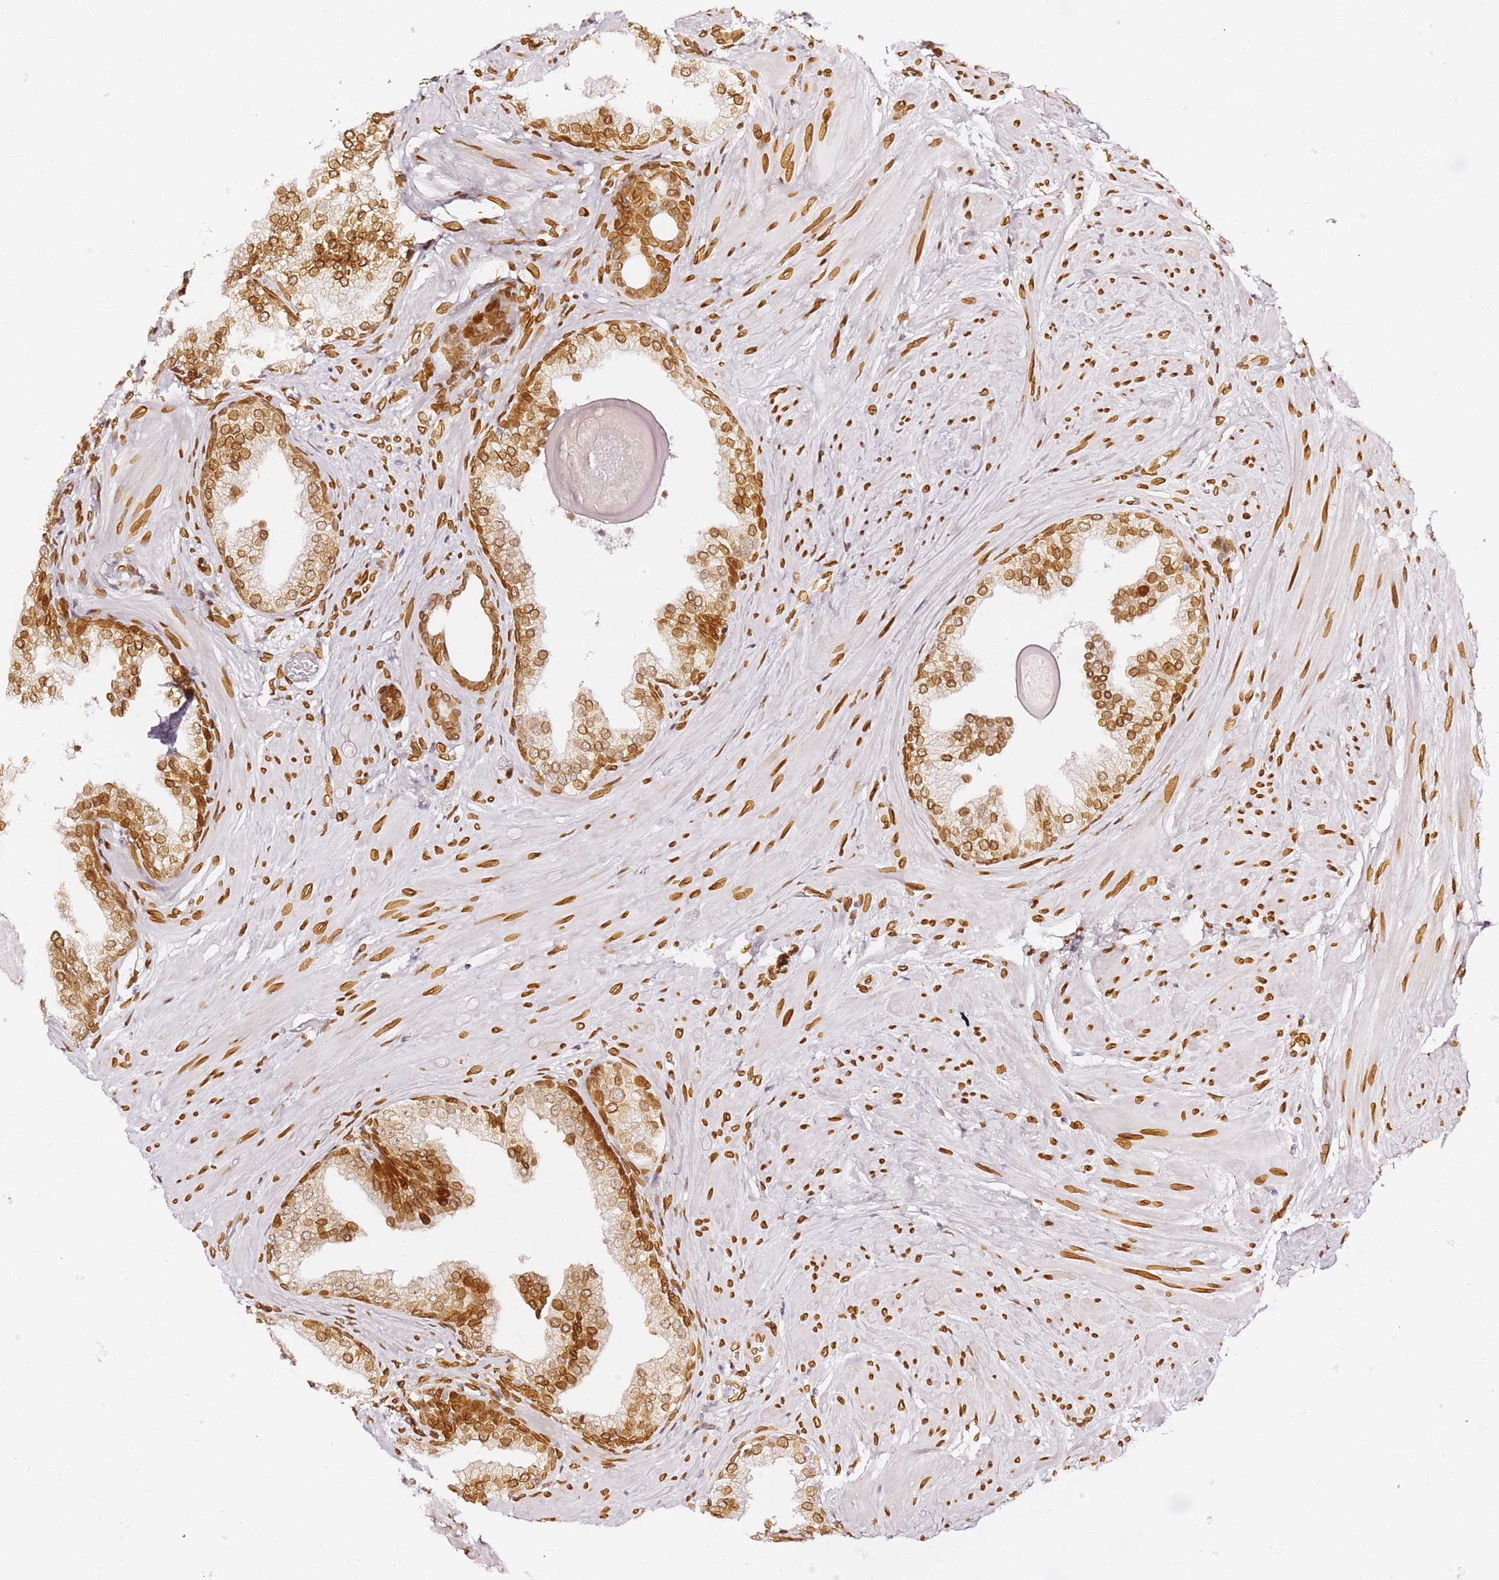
{"staining": {"intensity": "strong", "quantity": ">75%", "location": "cytoplasmic/membranous,nuclear"}, "tissue": "prostate", "cell_type": "Glandular cells", "image_type": "normal", "snomed": [{"axis": "morphology", "description": "Normal tissue, NOS"}, {"axis": "topography", "description": "Prostate"}], "caption": "This image reveals unremarkable prostate stained with immunohistochemistry to label a protein in brown. The cytoplasmic/membranous,nuclear of glandular cells show strong positivity for the protein. Nuclei are counter-stained blue.", "gene": "C6orf141", "patient": {"sex": "male", "age": 48}}